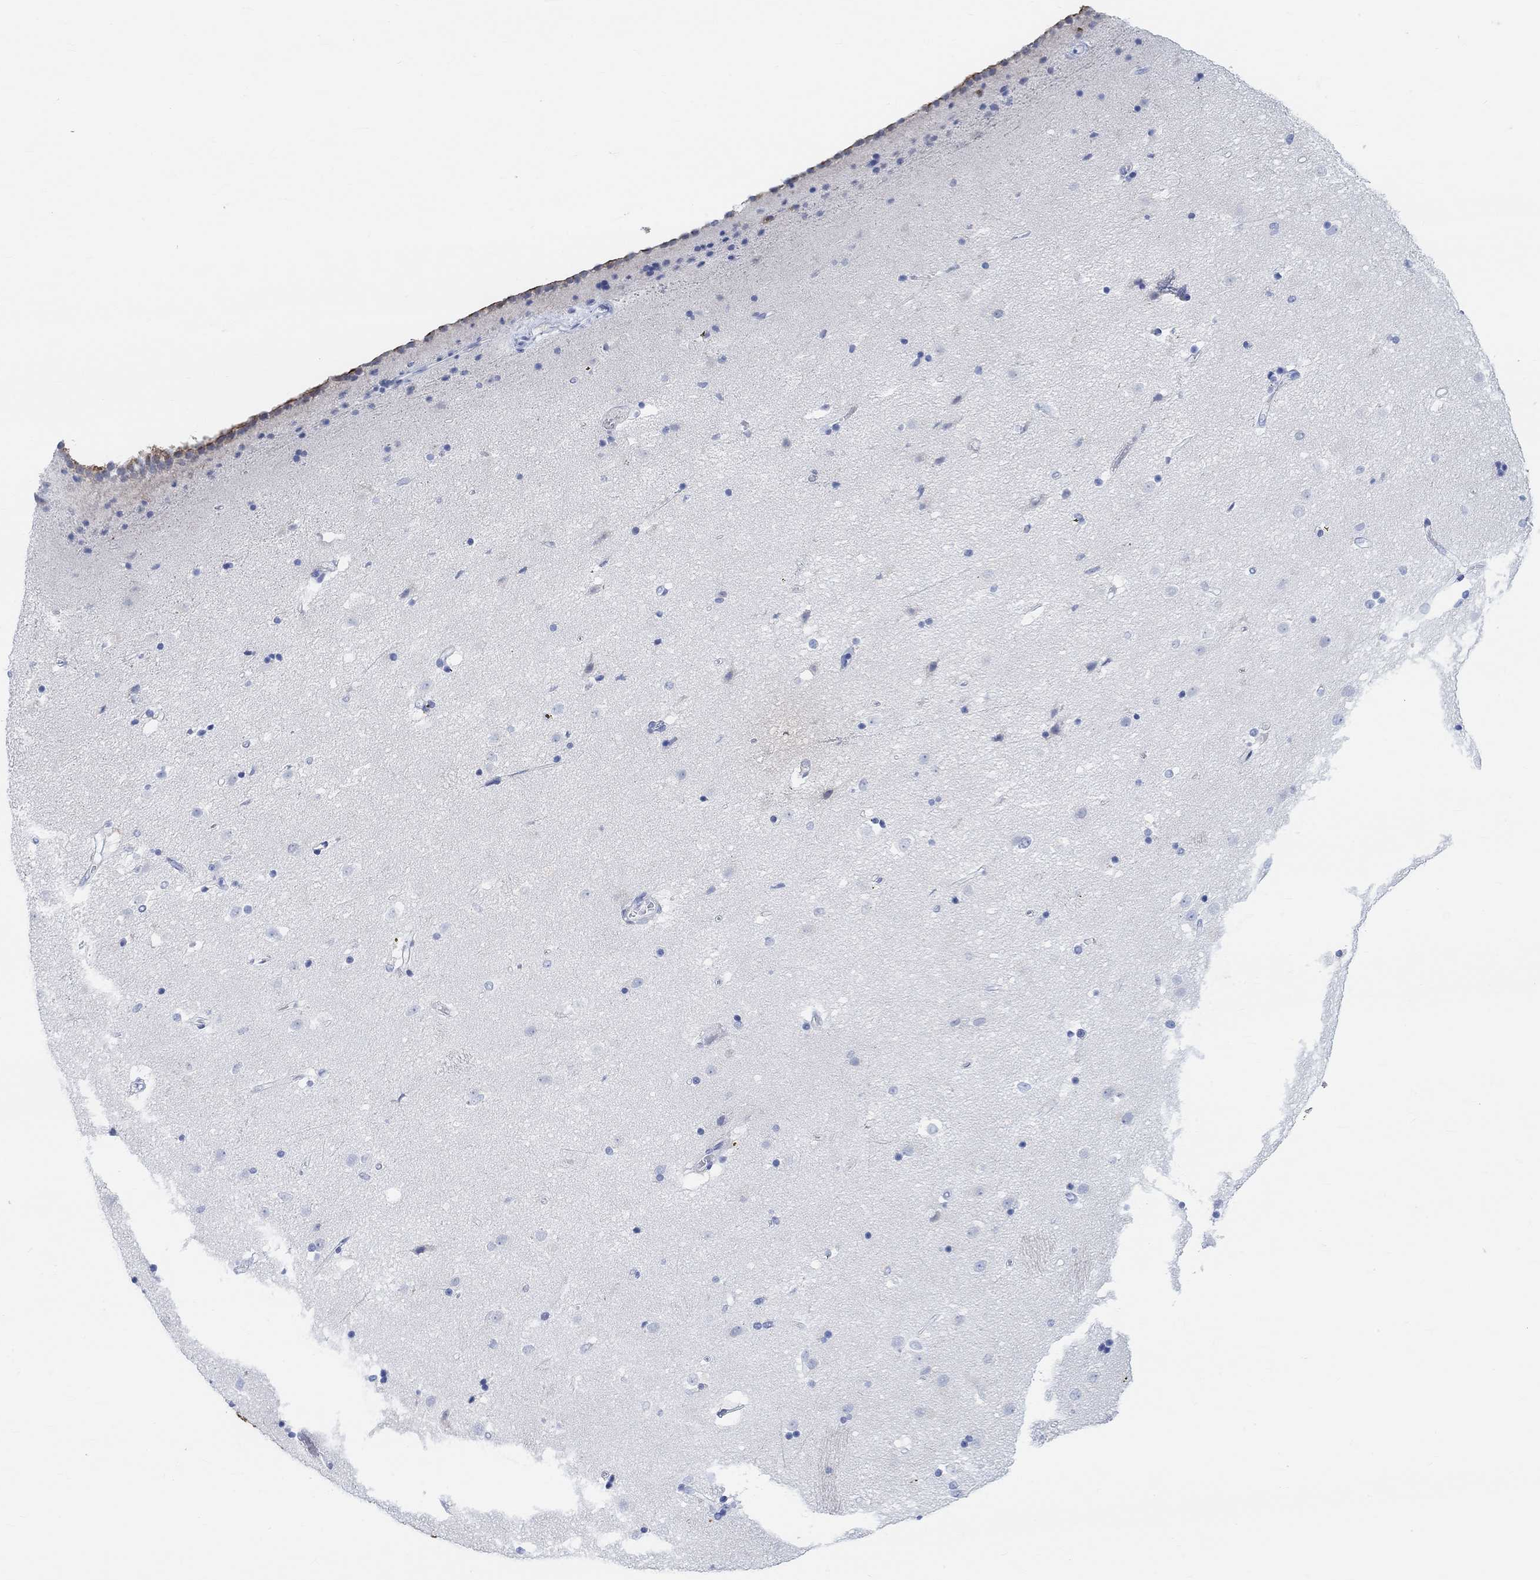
{"staining": {"intensity": "moderate", "quantity": "<25%", "location": "cytoplasmic/membranous"}, "tissue": "caudate", "cell_type": "Glial cells", "image_type": "normal", "snomed": [{"axis": "morphology", "description": "Normal tissue, NOS"}, {"axis": "topography", "description": "Lateral ventricle wall"}], "caption": "Moderate cytoplasmic/membranous staining is appreciated in approximately <25% of glial cells in normal caudate. The protein of interest is shown in brown color, while the nuclei are stained blue.", "gene": "ENO4", "patient": {"sex": "female", "age": 71}}